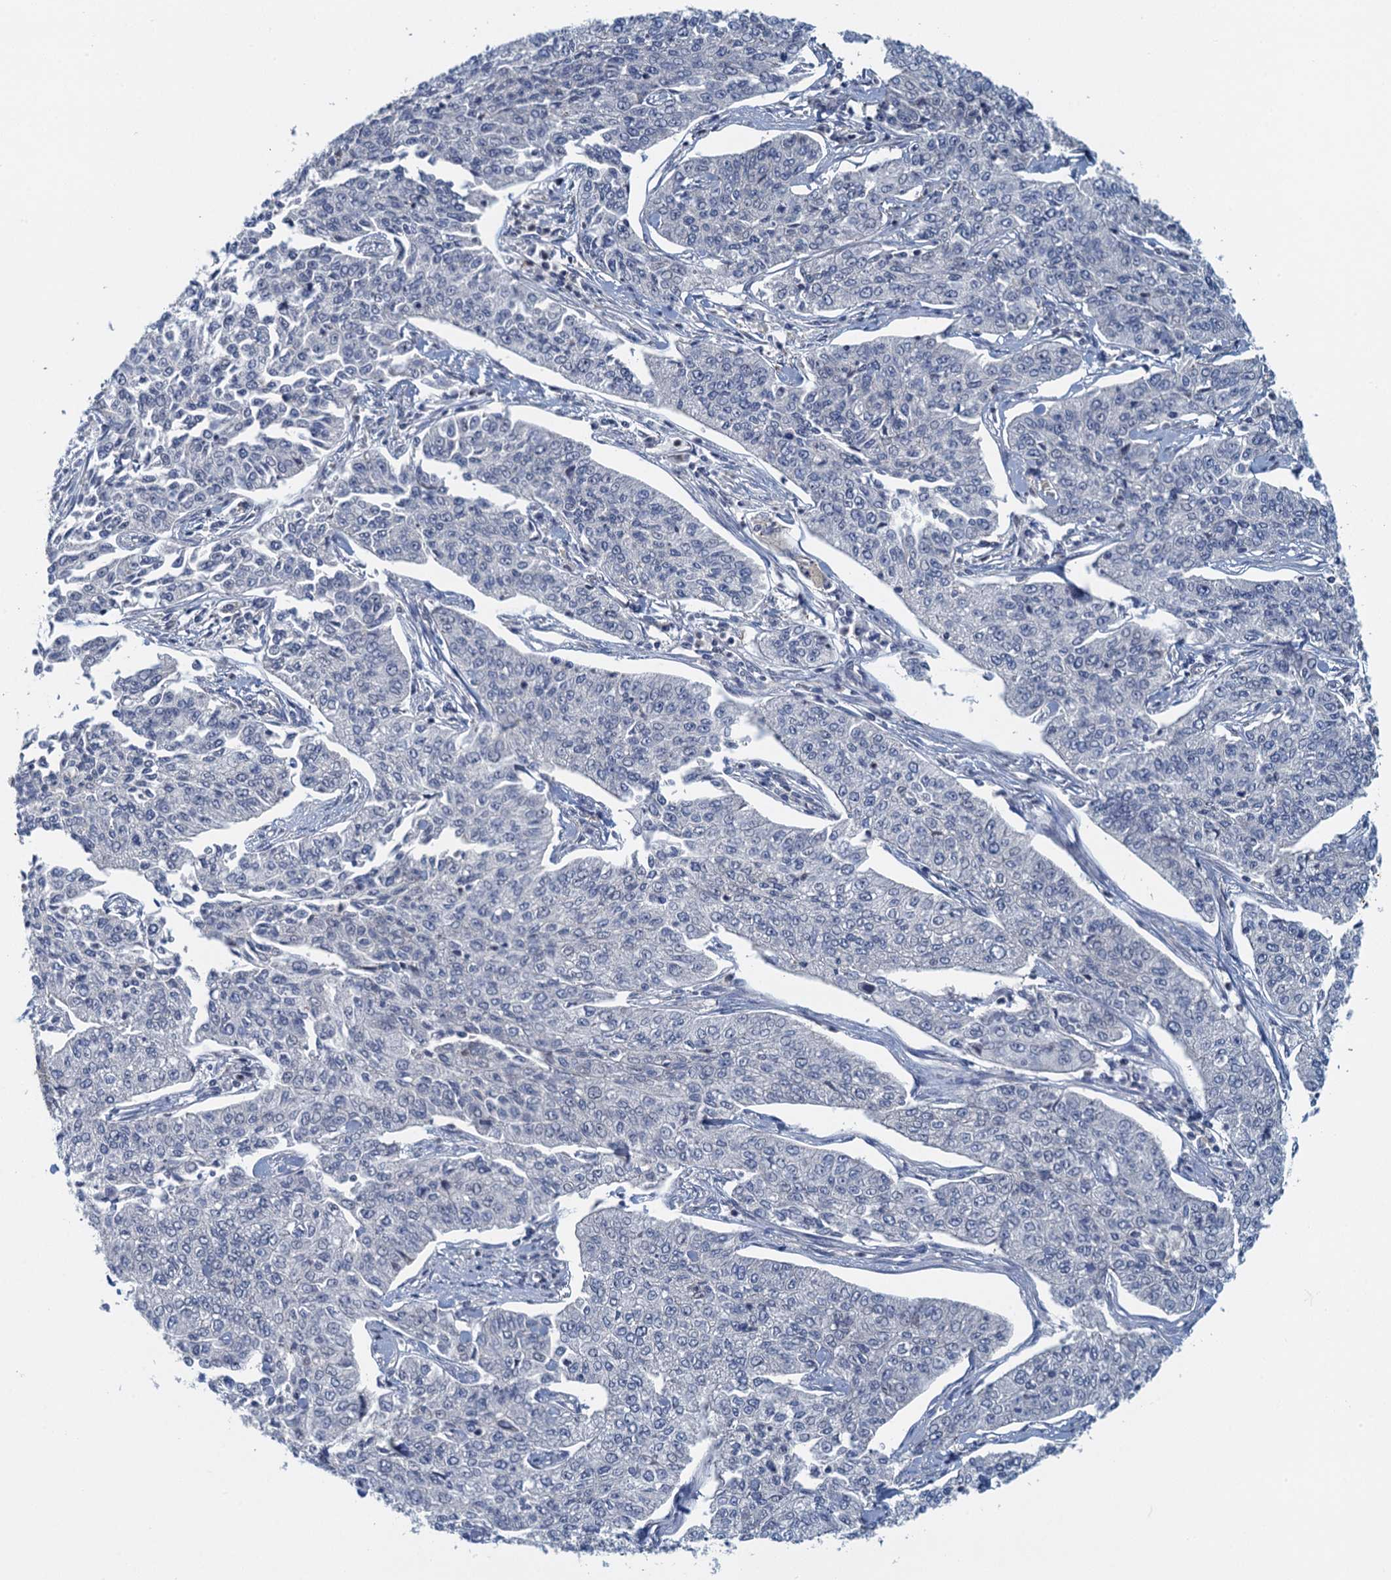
{"staining": {"intensity": "negative", "quantity": "none", "location": "none"}, "tissue": "cervical cancer", "cell_type": "Tumor cells", "image_type": "cancer", "snomed": [{"axis": "morphology", "description": "Squamous cell carcinoma, NOS"}, {"axis": "topography", "description": "Cervix"}], "caption": "Squamous cell carcinoma (cervical) stained for a protein using immunohistochemistry demonstrates no positivity tumor cells.", "gene": "NCKAP1L", "patient": {"sex": "female", "age": 35}}